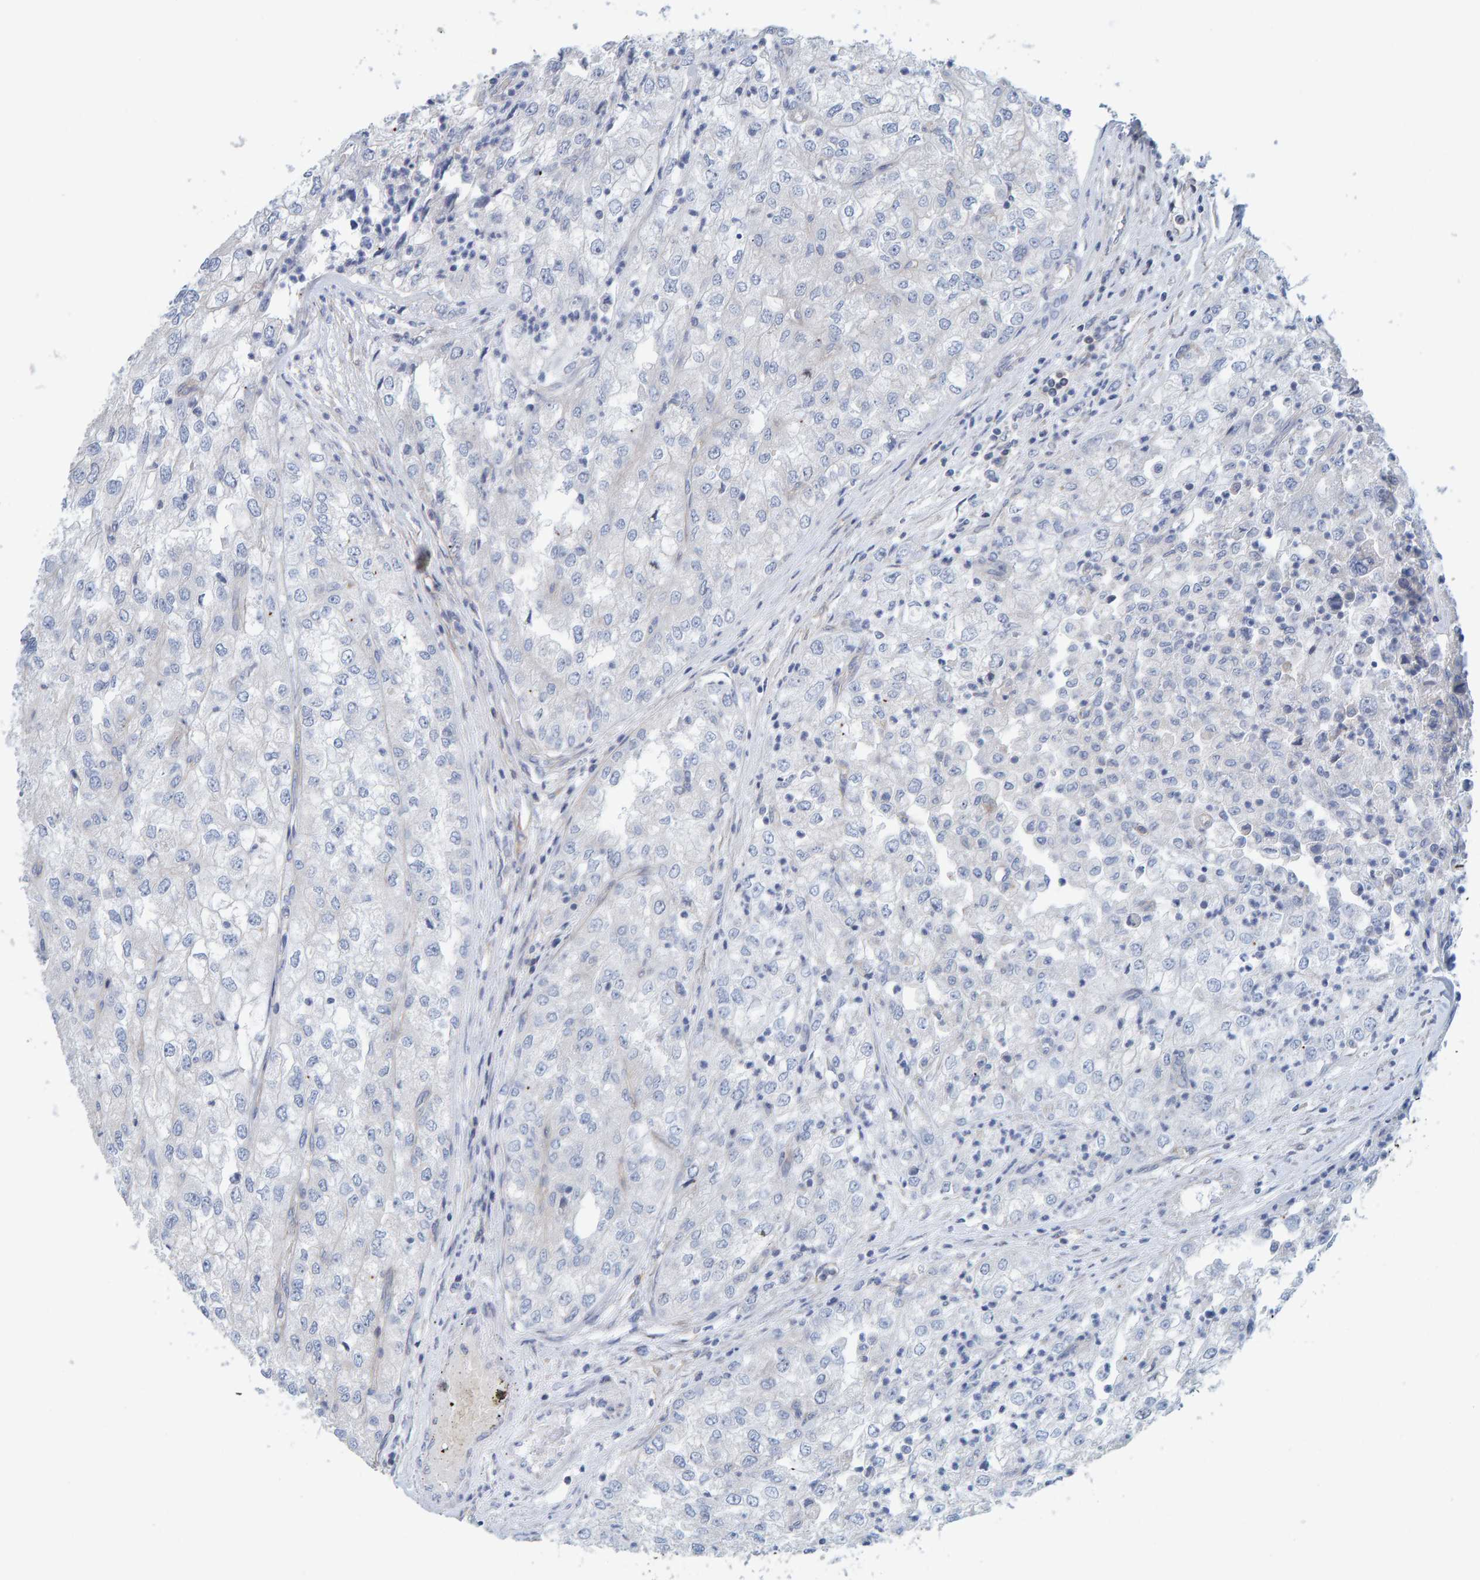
{"staining": {"intensity": "negative", "quantity": "none", "location": "none"}, "tissue": "renal cancer", "cell_type": "Tumor cells", "image_type": "cancer", "snomed": [{"axis": "morphology", "description": "Adenocarcinoma, NOS"}, {"axis": "topography", "description": "Kidney"}], "caption": "Immunohistochemistry (IHC) of renal cancer (adenocarcinoma) demonstrates no staining in tumor cells.", "gene": "RGP1", "patient": {"sex": "female", "age": 54}}